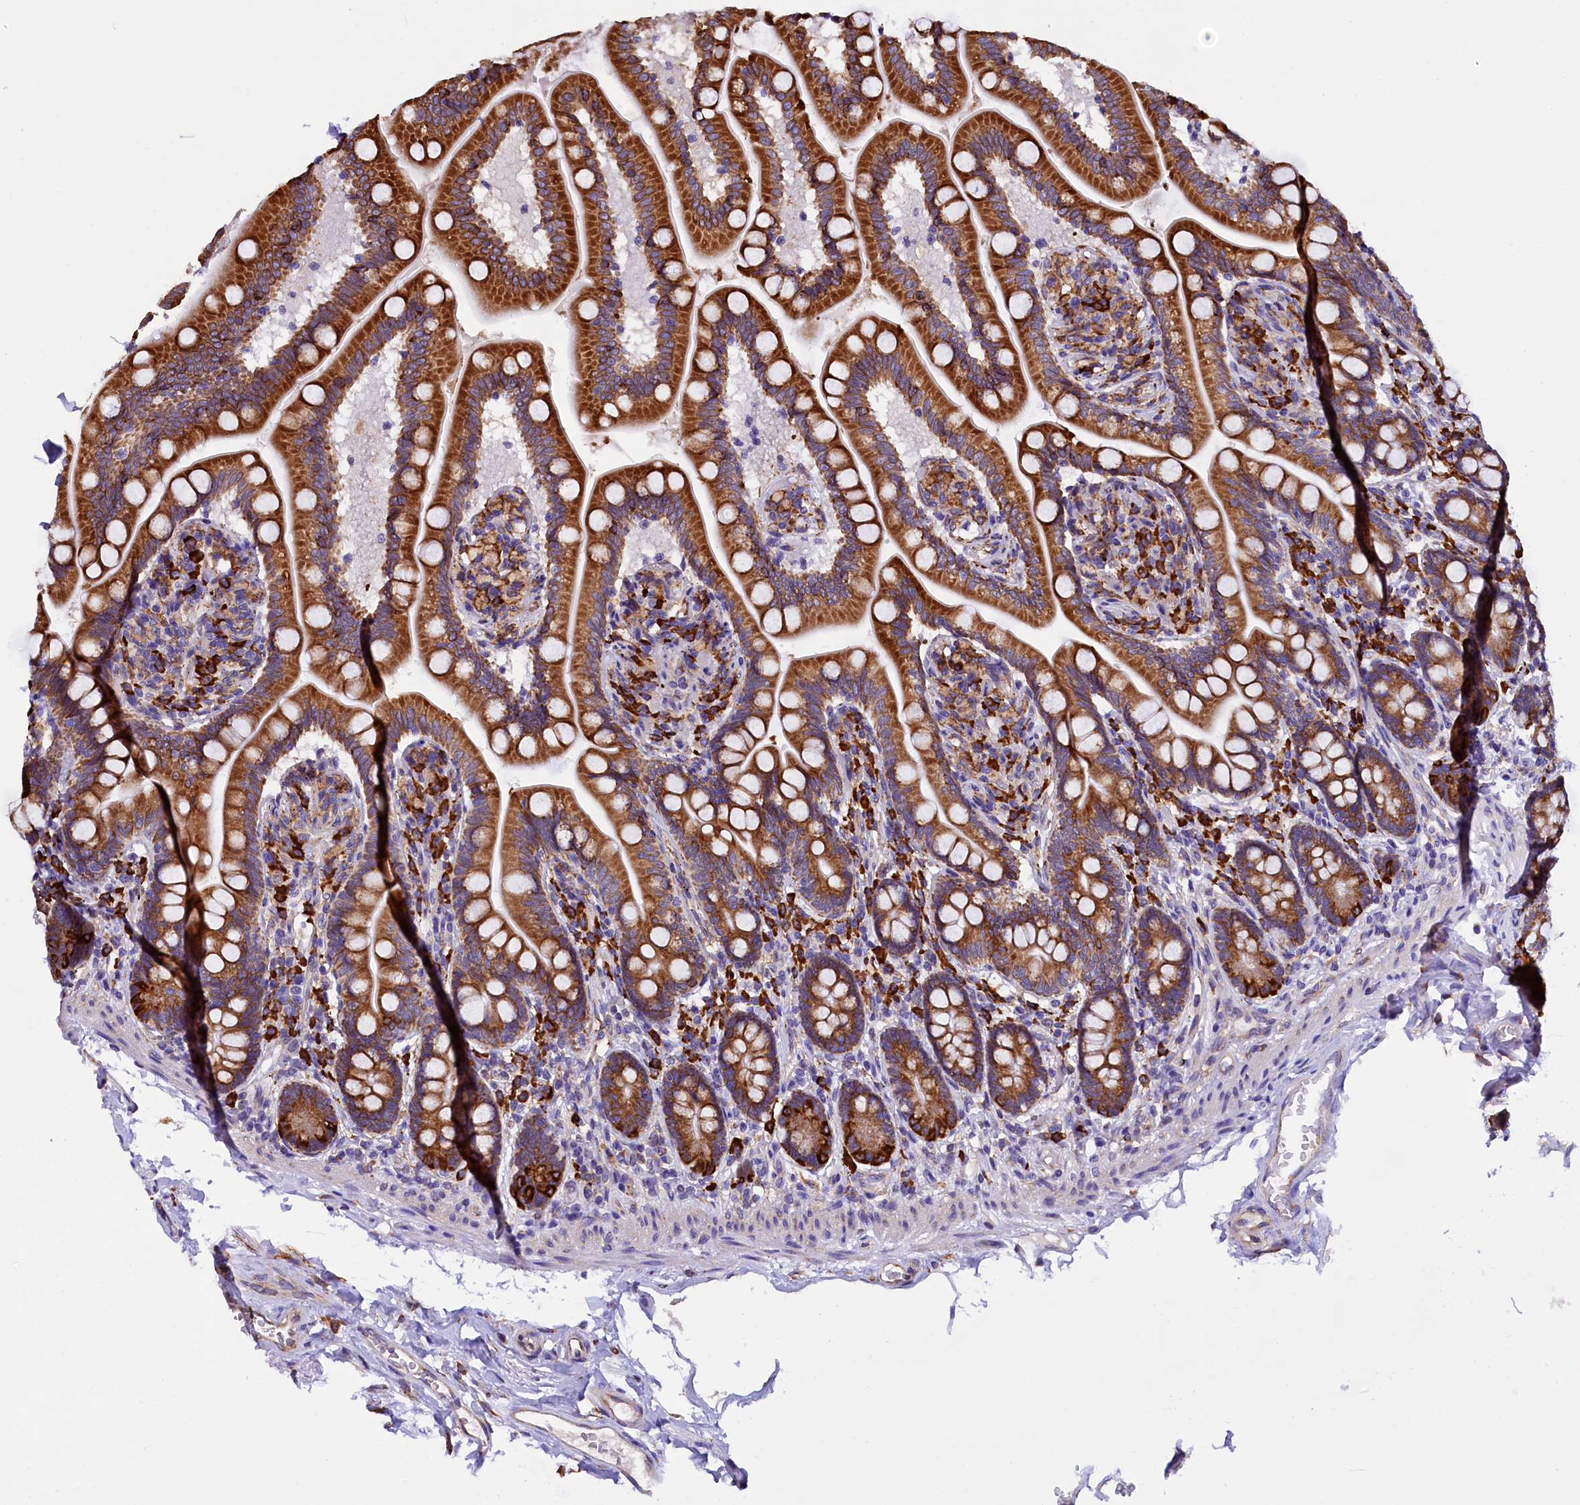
{"staining": {"intensity": "strong", "quantity": ">75%", "location": "cytoplasmic/membranous"}, "tissue": "small intestine", "cell_type": "Glandular cells", "image_type": "normal", "snomed": [{"axis": "morphology", "description": "Normal tissue, NOS"}, {"axis": "topography", "description": "Small intestine"}], "caption": "High-magnification brightfield microscopy of unremarkable small intestine stained with DAB (brown) and counterstained with hematoxylin (blue). glandular cells exhibit strong cytoplasmic/membranous staining is appreciated in about>75% of cells.", "gene": "CAPS2", "patient": {"sex": "female", "age": 64}}